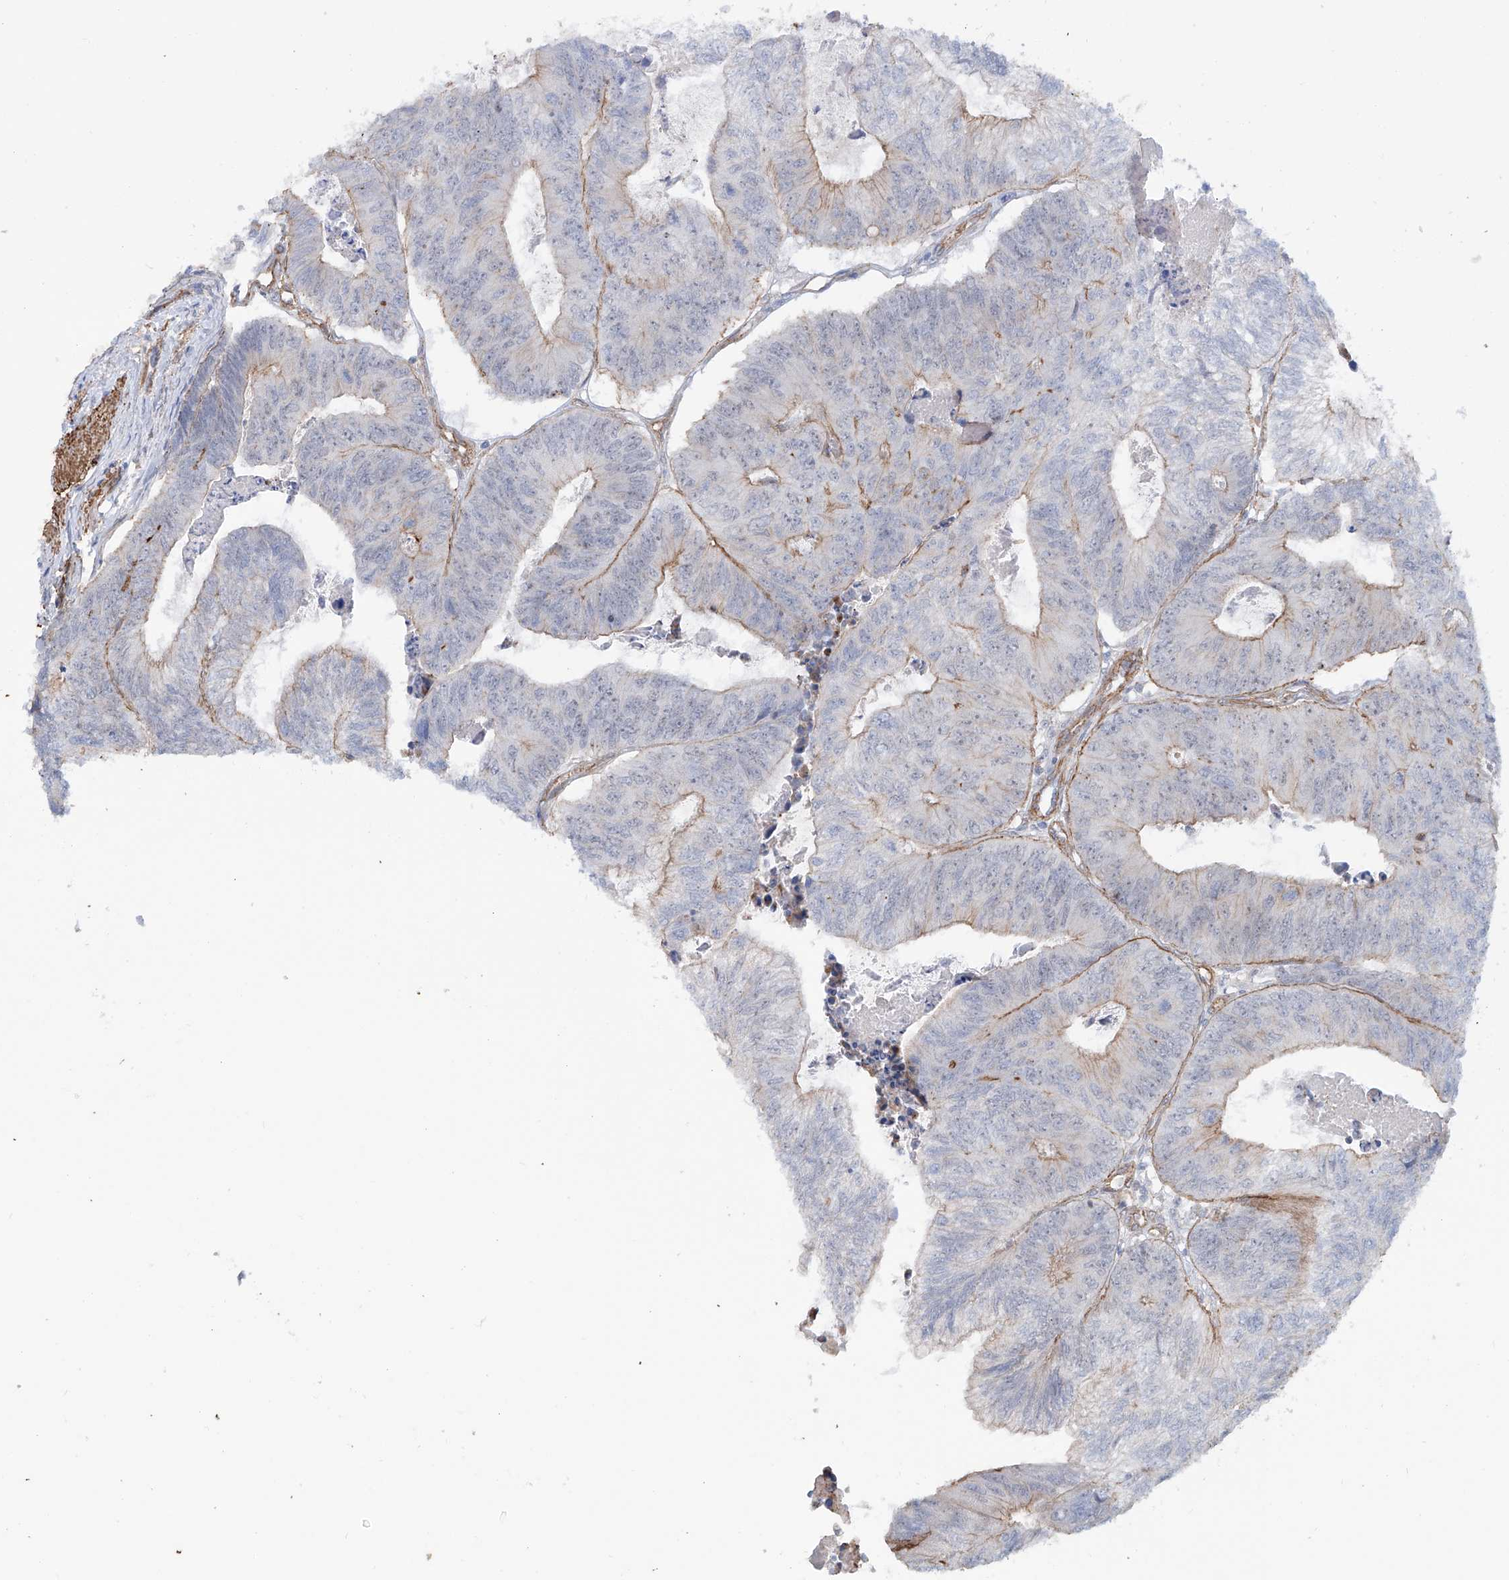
{"staining": {"intensity": "moderate", "quantity": "25%-75%", "location": "cytoplasmic/membranous"}, "tissue": "colorectal cancer", "cell_type": "Tumor cells", "image_type": "cancer", "snomed": [{"axis": "morphology", "description": "Adenocarcinoma, NOS"}, {"axis": "topography", "description": "Colon"}], "caption": "Adenocarcinoma (colorectal) stained for a protein demonstrates moderate cytoplasmic/membranous positivity in tumor cells.", "gene": "ZNF490", "patient": {"sex": "female", "age": 67}}